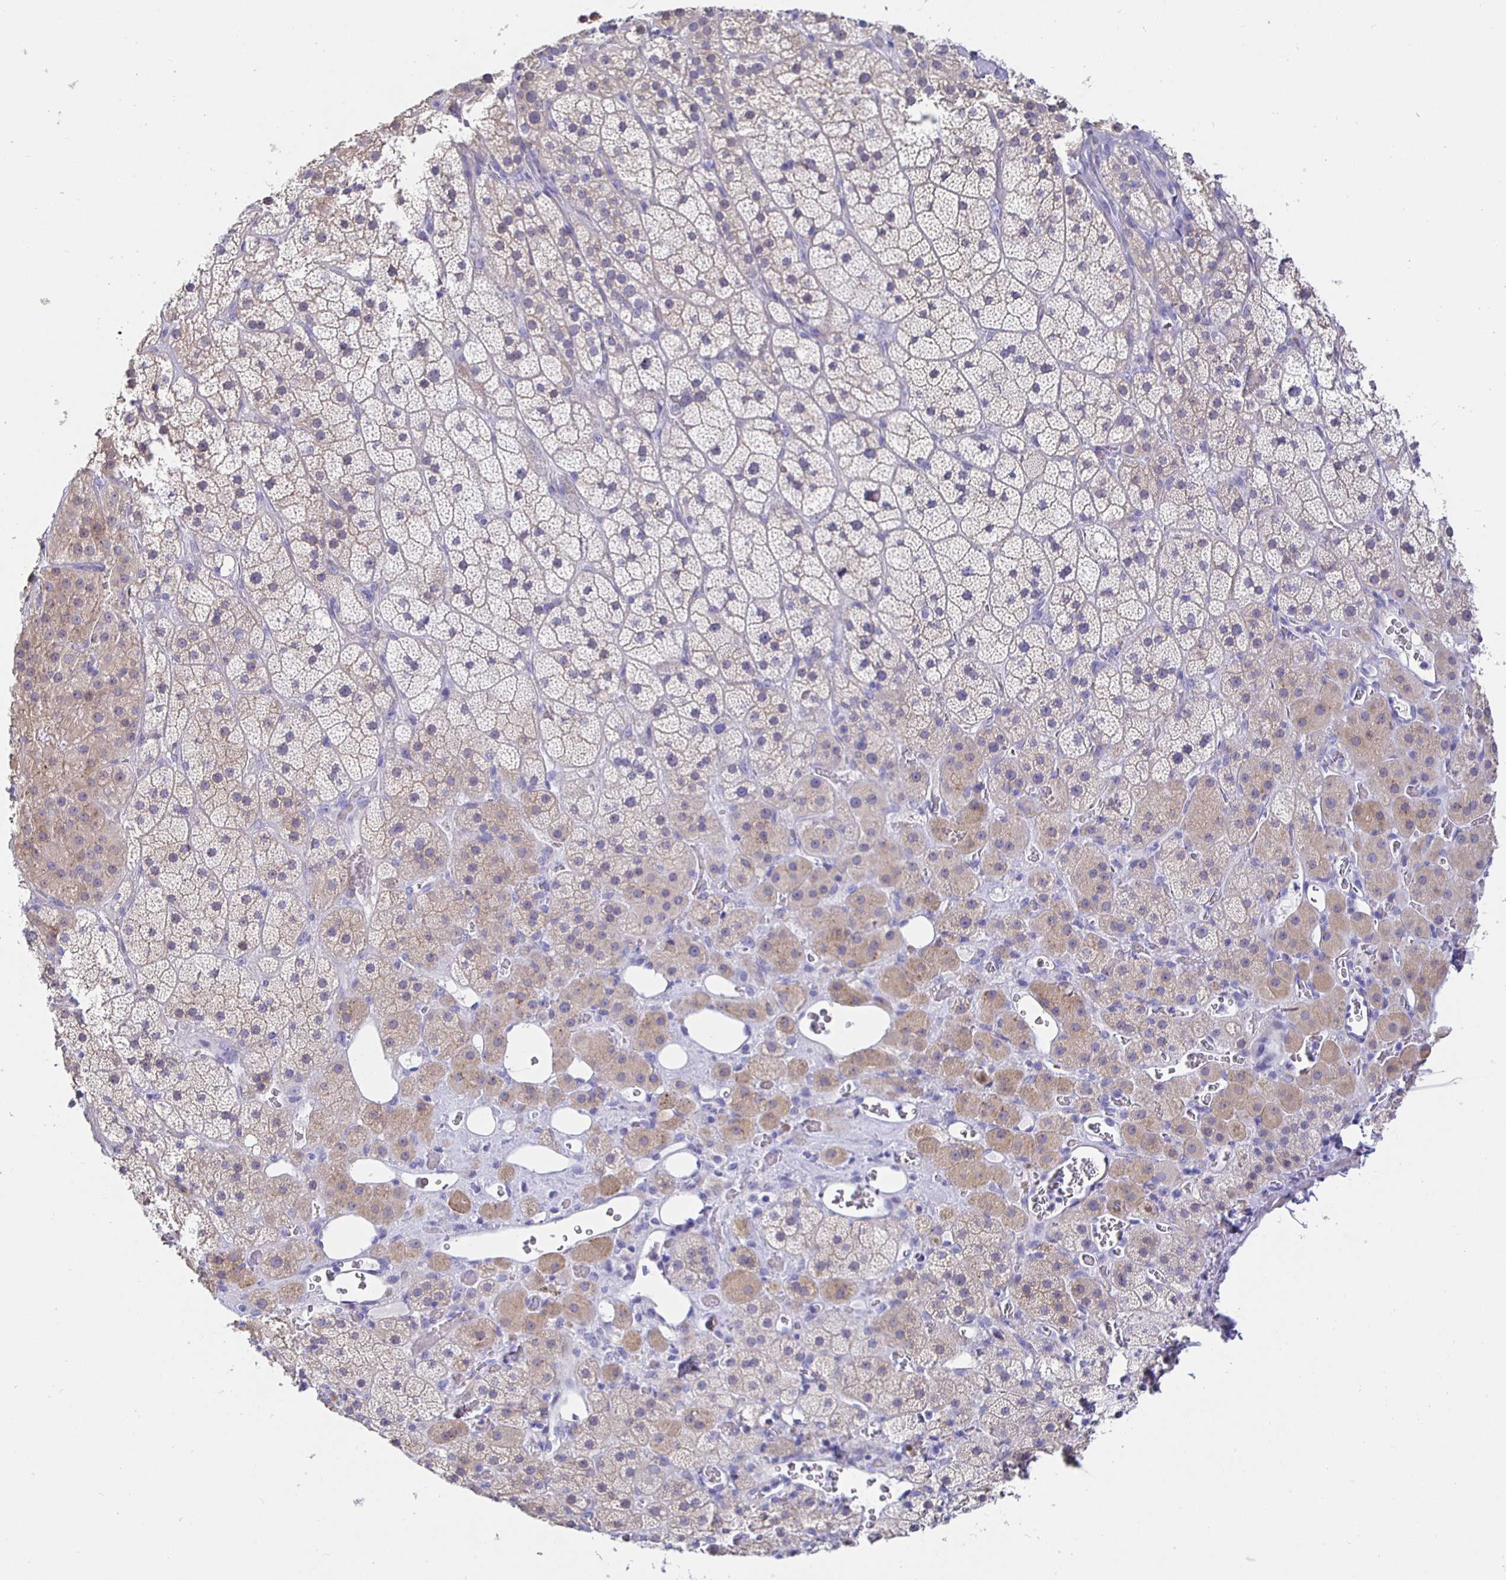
{"staining": {"intensity": "weak", "quantity": "25%-75%", "location": "cytoplasmic/membranous"}, "tissue": "adrenal gland", "cell_type": "Glandular cells", "image_type": "normal", "snomed": [{"axis": "morphology", "description": "Normal tissue, NOS"}, {"axis": "topography", "description": "Adrenal gland"}], "caption": "Weak cytoplasmic/membranous protein expression is identified in about 25%-75% of glandular cells in adrenal gland.", "gene": "HSPA4L", "patient": {"sex": "male", "age": 57}}